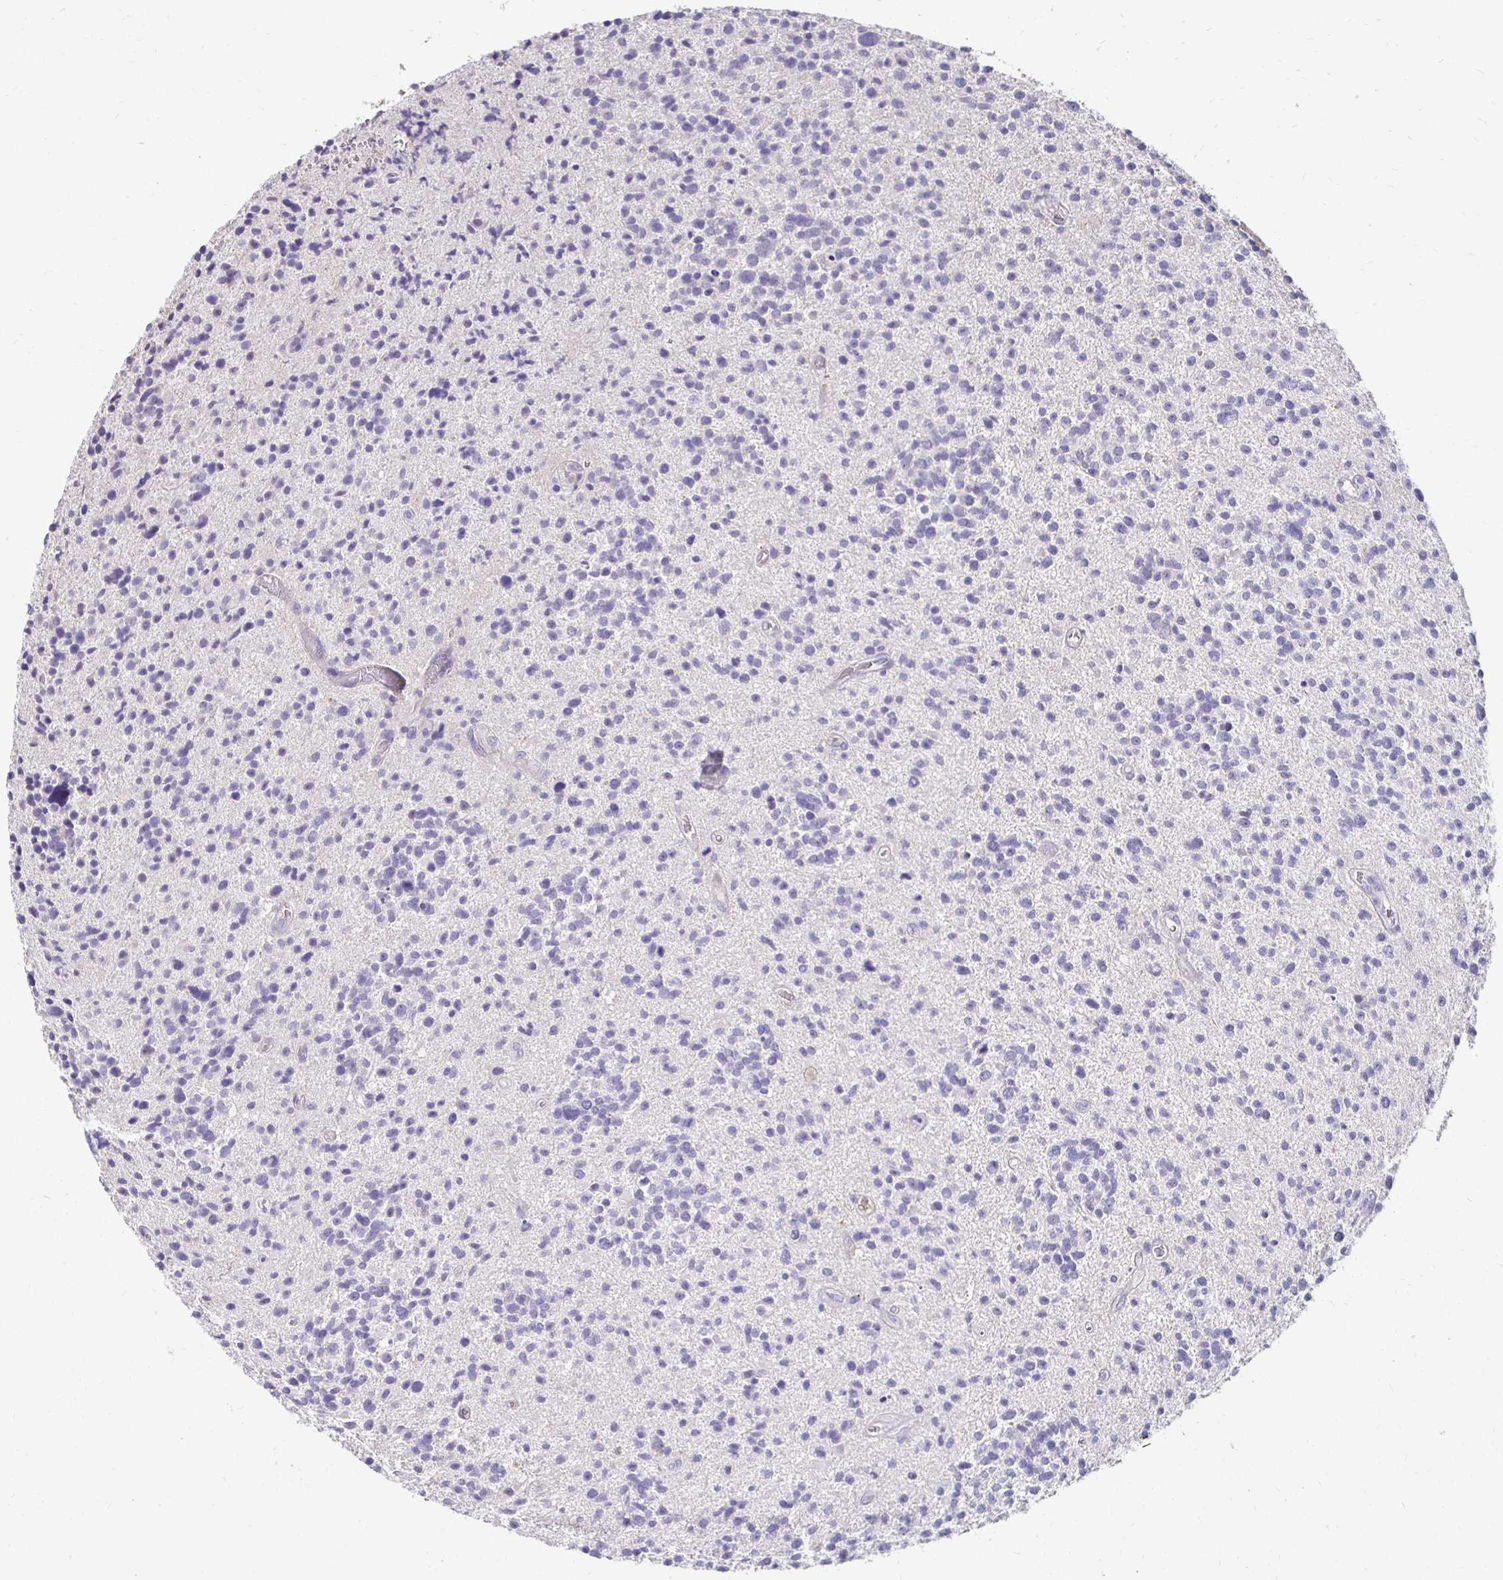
{"staining": {"intensity": "negative", "quantity": "none", "location": "none"}, "tissue": "glioma", "cell_type": "Tumor cells", "image_type": "cancer", "snomed": [{"axis": "morphology", "description": "Glioma, malignant, High grade"}, {"axis": "topography", "description": "Brain"}], "caption": "DAB immunohistochemical staining of glioma demonstrates no significant expression in tumor cells.", "gene": "AKAP6", "patient": {"sex": "male", "age": 29}}